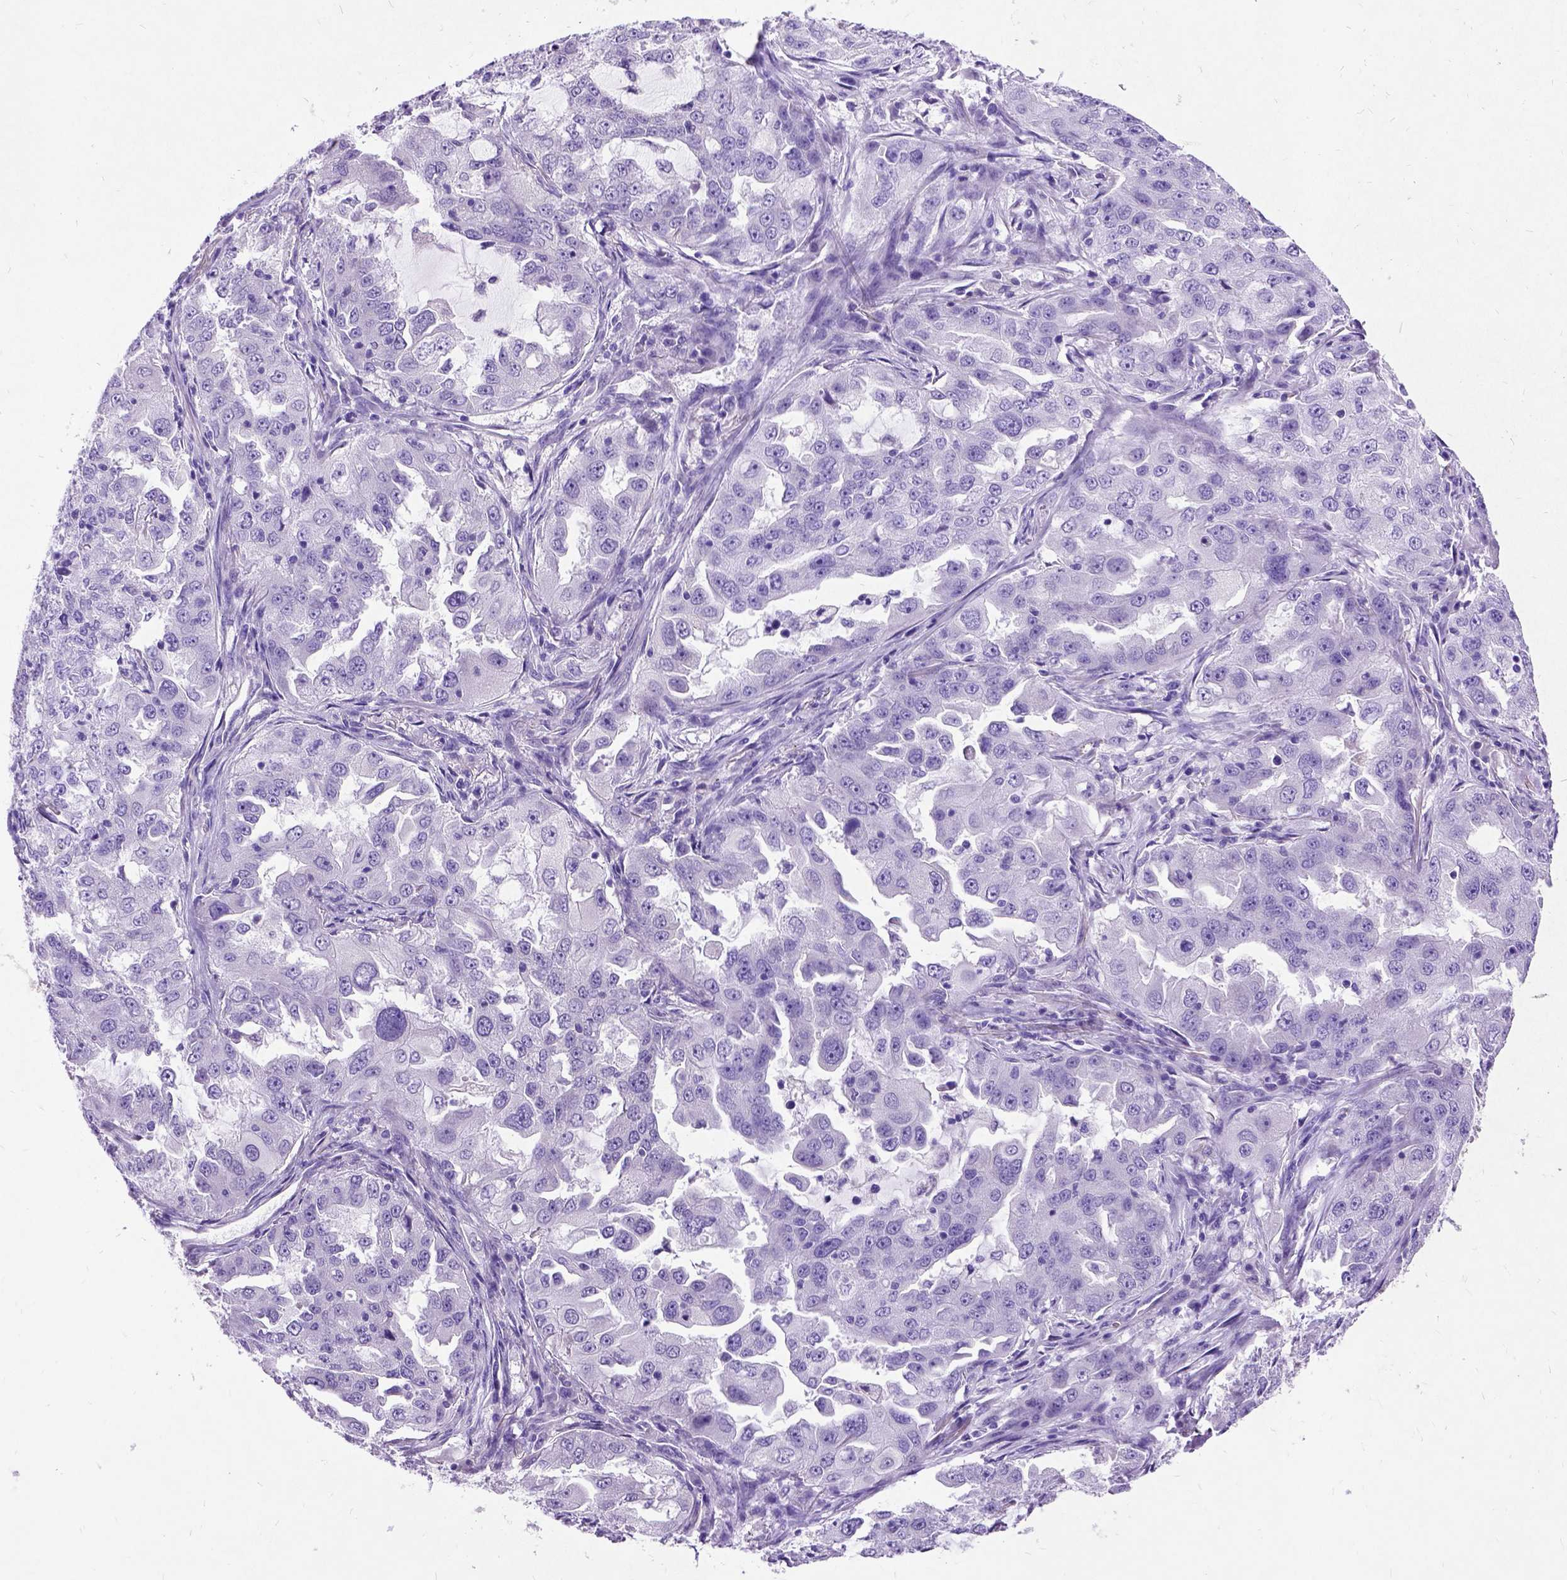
{"staining": {"intensity": "negative", "quantity": "none", "location": "none"}, "tissue": "lung cancer", "cell_type": "Tumor cells", "image_type": "cancer", "snomed": [{"axis": "morphology", "description": "Adenocarcinoma, NOS"}, {"axis": "topography", "description": "Lung"}], "caption": "Lung cancer stained for a protein using immunohistochemistry (IHC) shows no expression tumor cells.", "gene": "NEUROD4", "patient": {"sex": "female", "age": 61}}